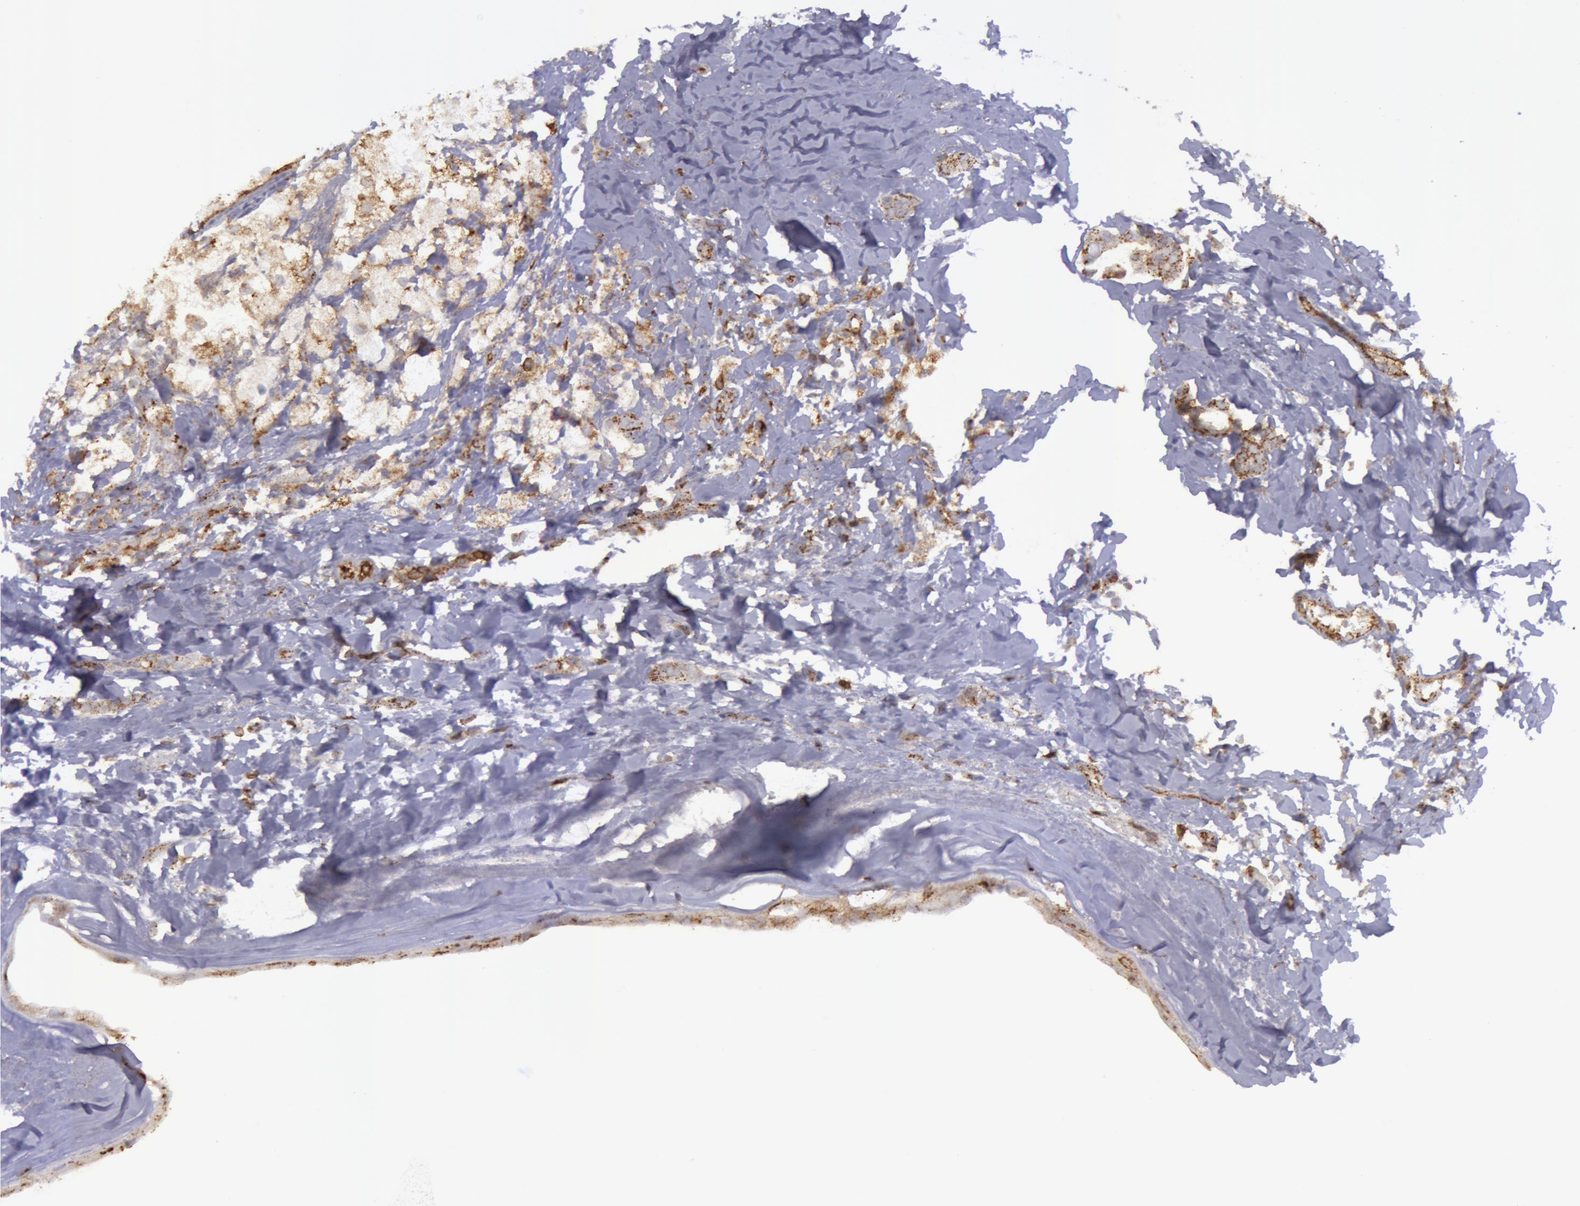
{"staining": {"intensity": "moderate", "quantity": ">75%", "location": "cytoplasmic/membranous"}, "tissue": "breast cancer", "cell_type": "Tumor cells", "image_type": "cancer", "snomed": [{"axis": "morphology", "description": "Duct carcinoma"}, {"axis": "topography", "description": "Breast"}], "caption": "Breast cancer (infiltrating ductal carcinoma) tissue demonstrates moderate cytoplasmic/membranous expression in approximately >75% of tumor cells", "gene": "FLOT2", "patient": {"sex": "female", "age": 54}}